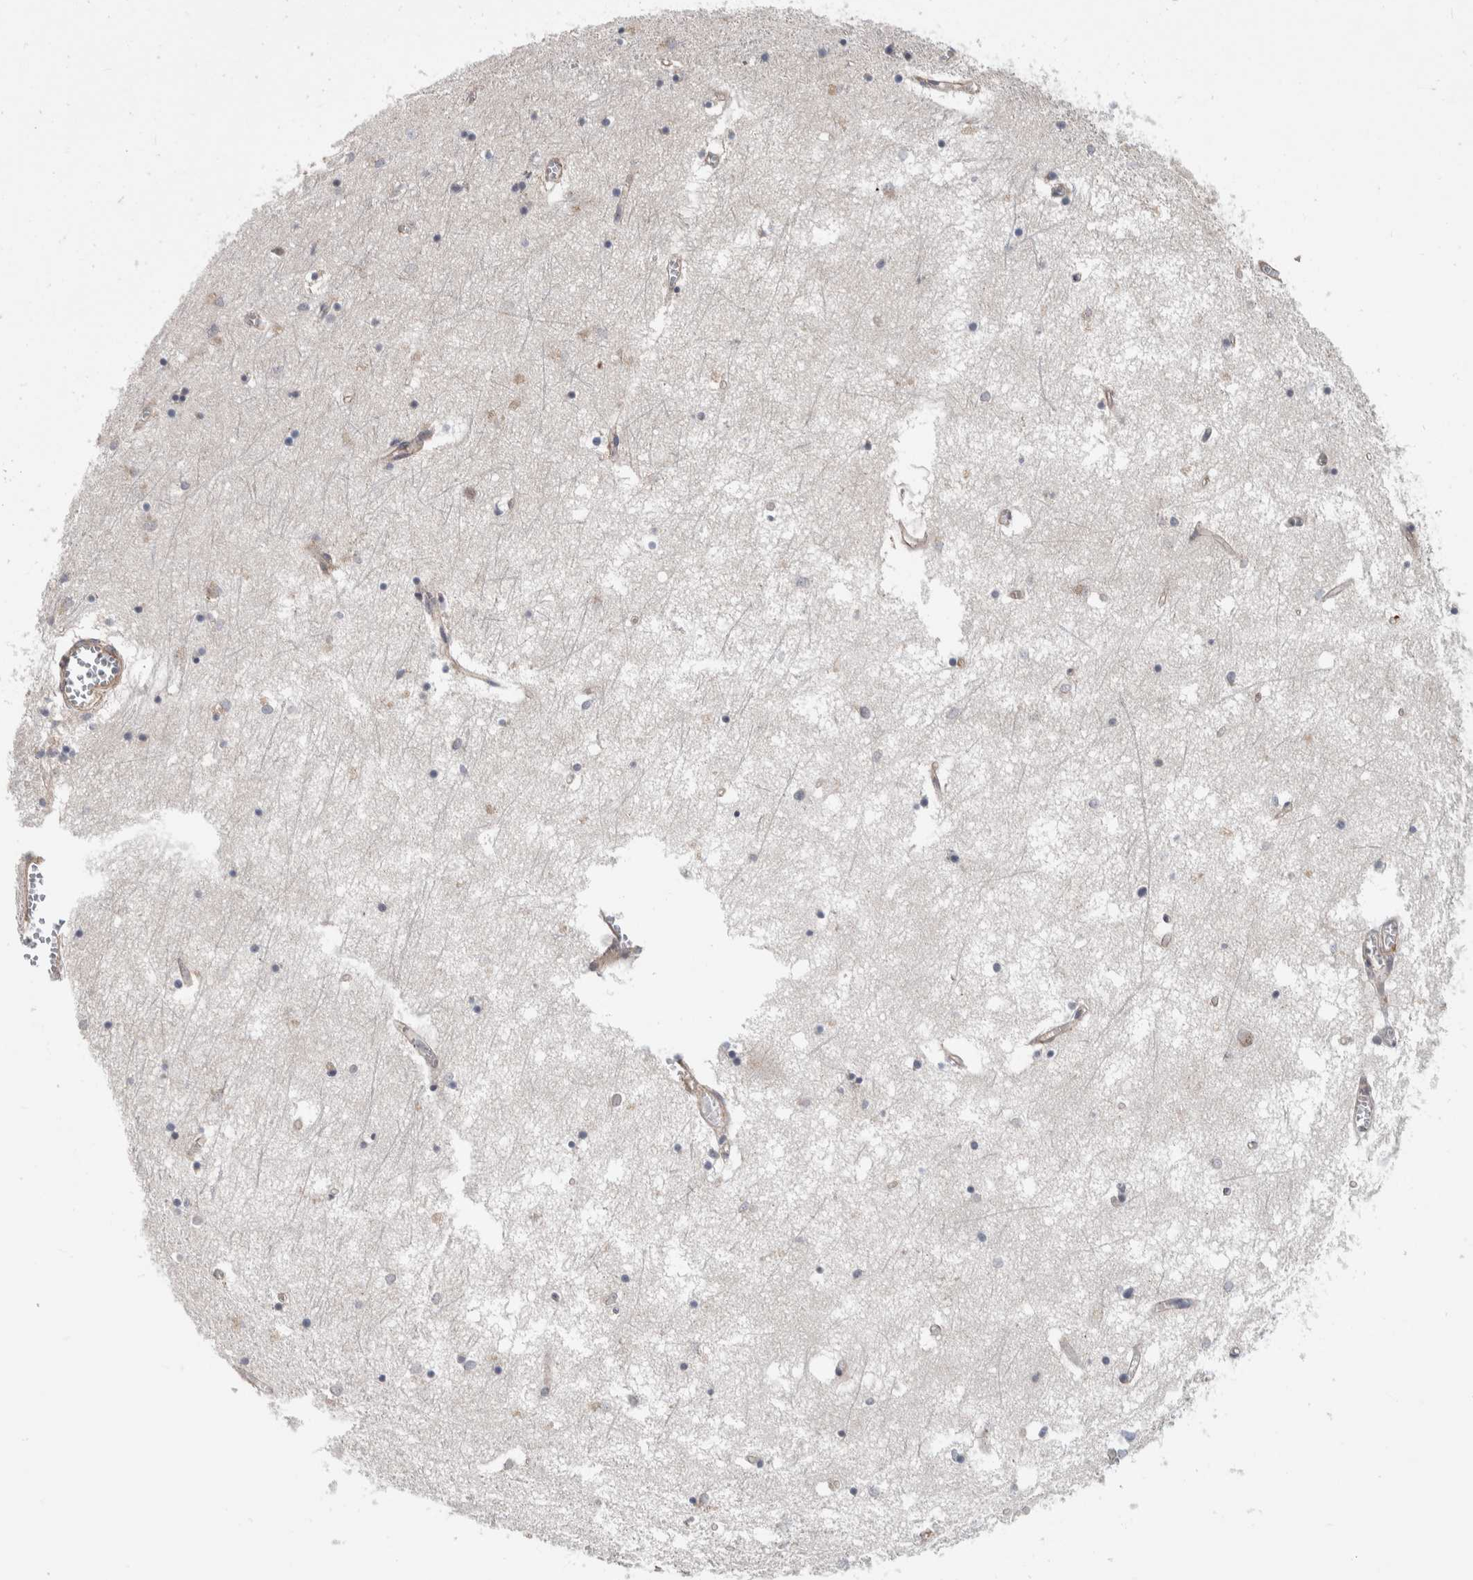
{"staining": {"intensity": "weak", "quantity": "25%-75%", "location": "cytoplasmic/membranous"}, "tissue": "hippocampus", "cell_type": "Glial cells", "image_type": "normal", "snomed": [{"axis": "morphology", "description": "Normal tissue, NOS"}, {"axis": "topography", "description": "Hippocampus"}], "caption": "Protein staining of normal hippocampus exhibits weak cytoplasmic/membranous expression in about 25%-75% of glial cells. The protein is shown in brown color, while the nuclei are stained blue.", "gene": "MSL1", "patient": {"sex": "male", "age": 70}}